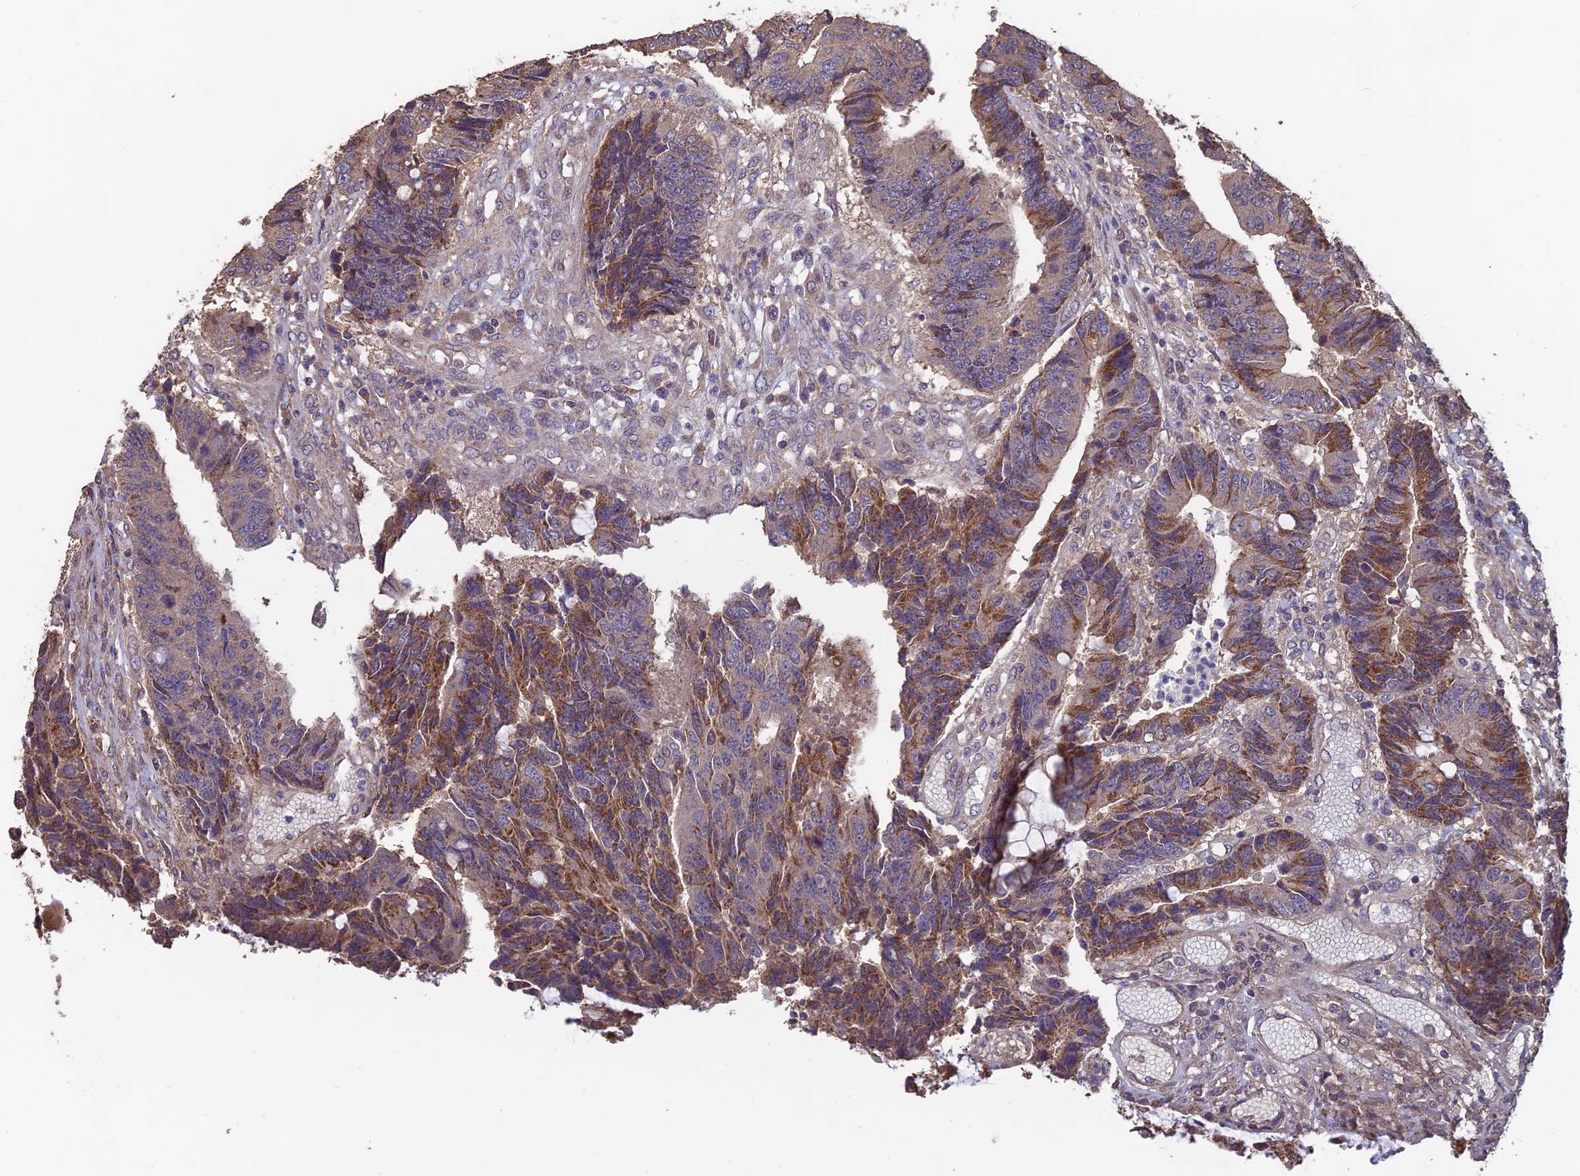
{"staining": {"intensity": "moderate", "quantity": ">75%", "location": "cytoplasmic/membranous"}, "tissue": "colorectal cancer", "cell_type": "Tumor cells", "image_type": "cancer", "snomed": [{"axis": "morphology", "description": "Adenocarcinoma, NOS"}, {"axis": "topography", "description": "Rectum"}], "caption": "High-power microscopy captured an immunohistochemistry micrograph of colorectal cancer (adenocarcinoma), revealing moderate cytoplasmic/membranous expression in approximately >75% of tumor cells.", "gene": "SHISA5", "patient": {"sex": "male", "age": 84}}